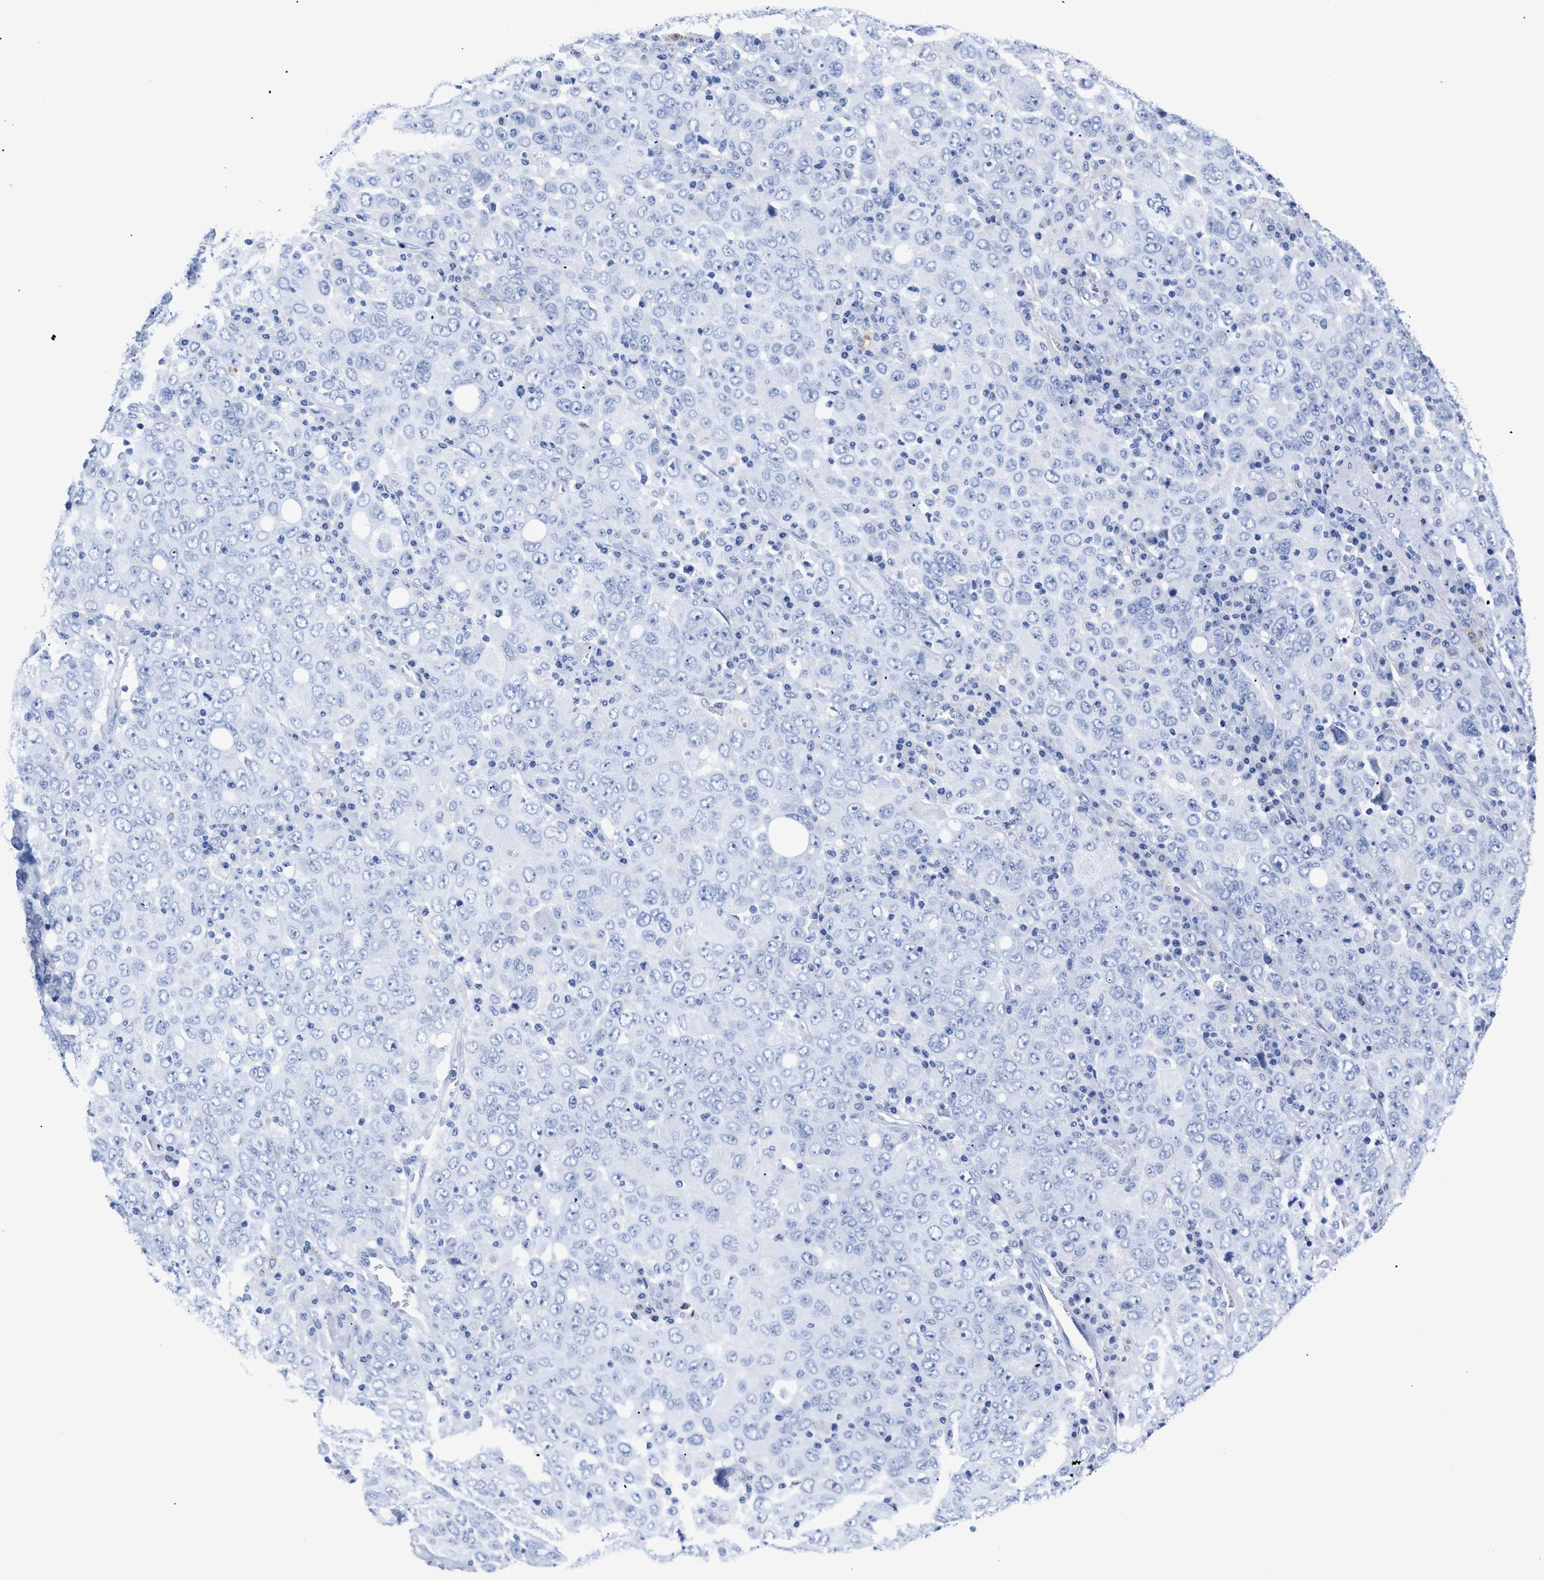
{"staining": {"intensity": "negative", "quantity": "none", "location": "none"}, "tissue": "ovarian cancer", "cell_type": "Tumor cells", "image_type": "cancer", "snomed": [{"axis": "morphology", "description": "Carcinoma, endometroid"}, {"axis": "topography", "description": "Ovary"}], "caption": "Immunohistochemical staining of human endometroid carcinoma (ovarian) demonstrates no significant staining in tumor cells.", "gene": "TREML1", "patient": {"sex": "female", "age": 62}}